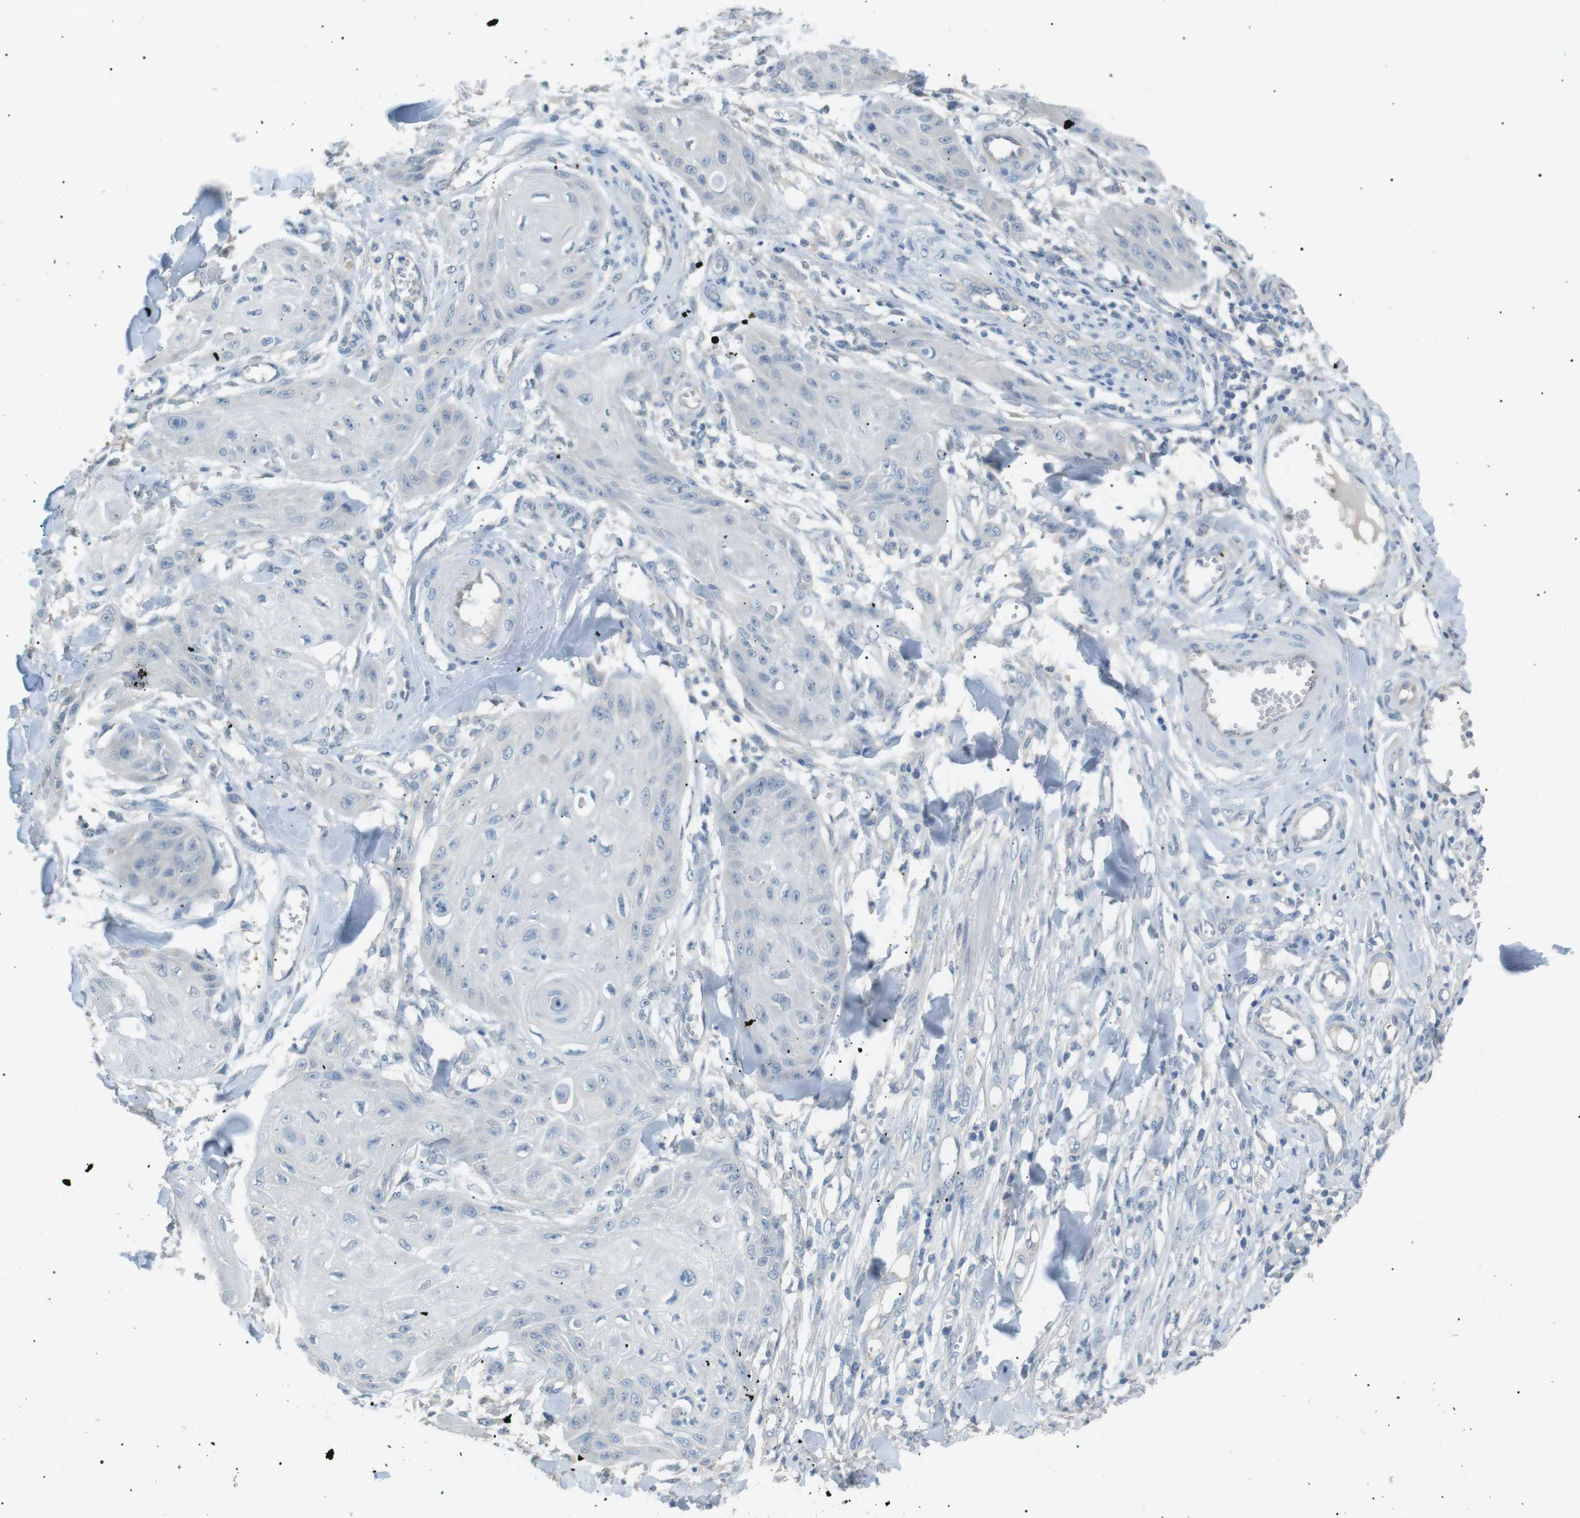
{"staining": {"intensity": "negative", "quantity": "none", "location": "none"}, "tissue": "skin cancer", "cell_type": "Tumor cells", "image_type": "cancer", "snomed": [{"axis": "morphology", "description": "Squamous cell carcinoma, NOS"}, {"axis": "topography", "description": "Skin"}], "caption": "A high-resolution micrograph shows IHC staining of squamous cell carcinoma (skin), which exhibits no significant positivity in tumor cells. Brightfield microscopy of IHC stained with DAB (3,3'-diaminobenzidine) (brown) and hematoxylin (blue), captured at high magnification.", "gene": "CDH26", "patient": {"sex": "male", "age": 74}}